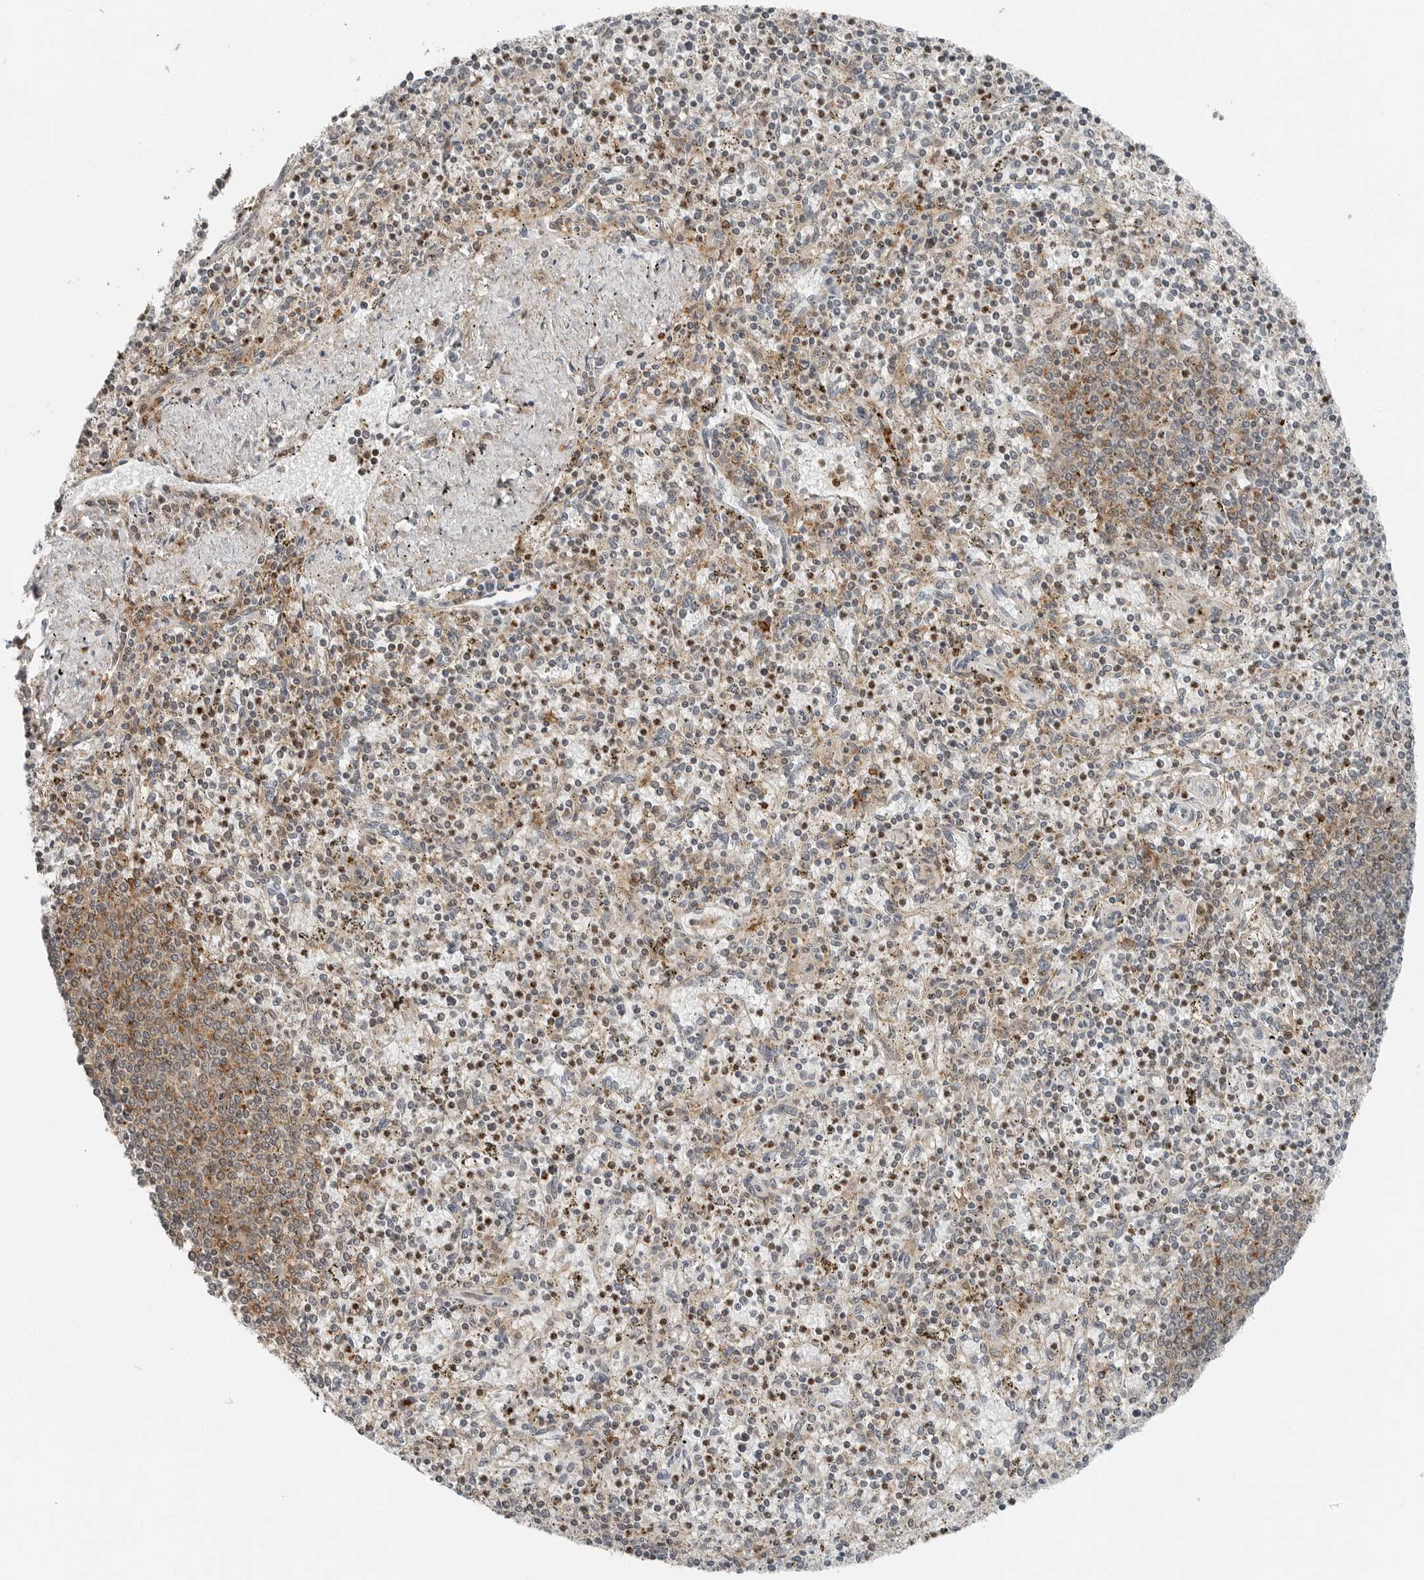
{"staining": {"intensity": "moderate", "quantity": "25%-75%", "location": "cytoplasmic/membranous"}, "tissue": "spleen", "cell_type": "Cells in red pulp", "image_type": "normal", "snomed": [{"axis": "morphology", "description": "Normal tissue, NOS"}, {"axis": "topography", "description": "Spleen"}], "caption": "Unremarkable spleen reveals moderate cytoplasmic/membranous staining in about 25%-75% of cells in red pulp (IHC, brightfield microscopy, high magnification)..", "gene": "LEFTY2", "patient": {"sex": "male", "age": 72}}